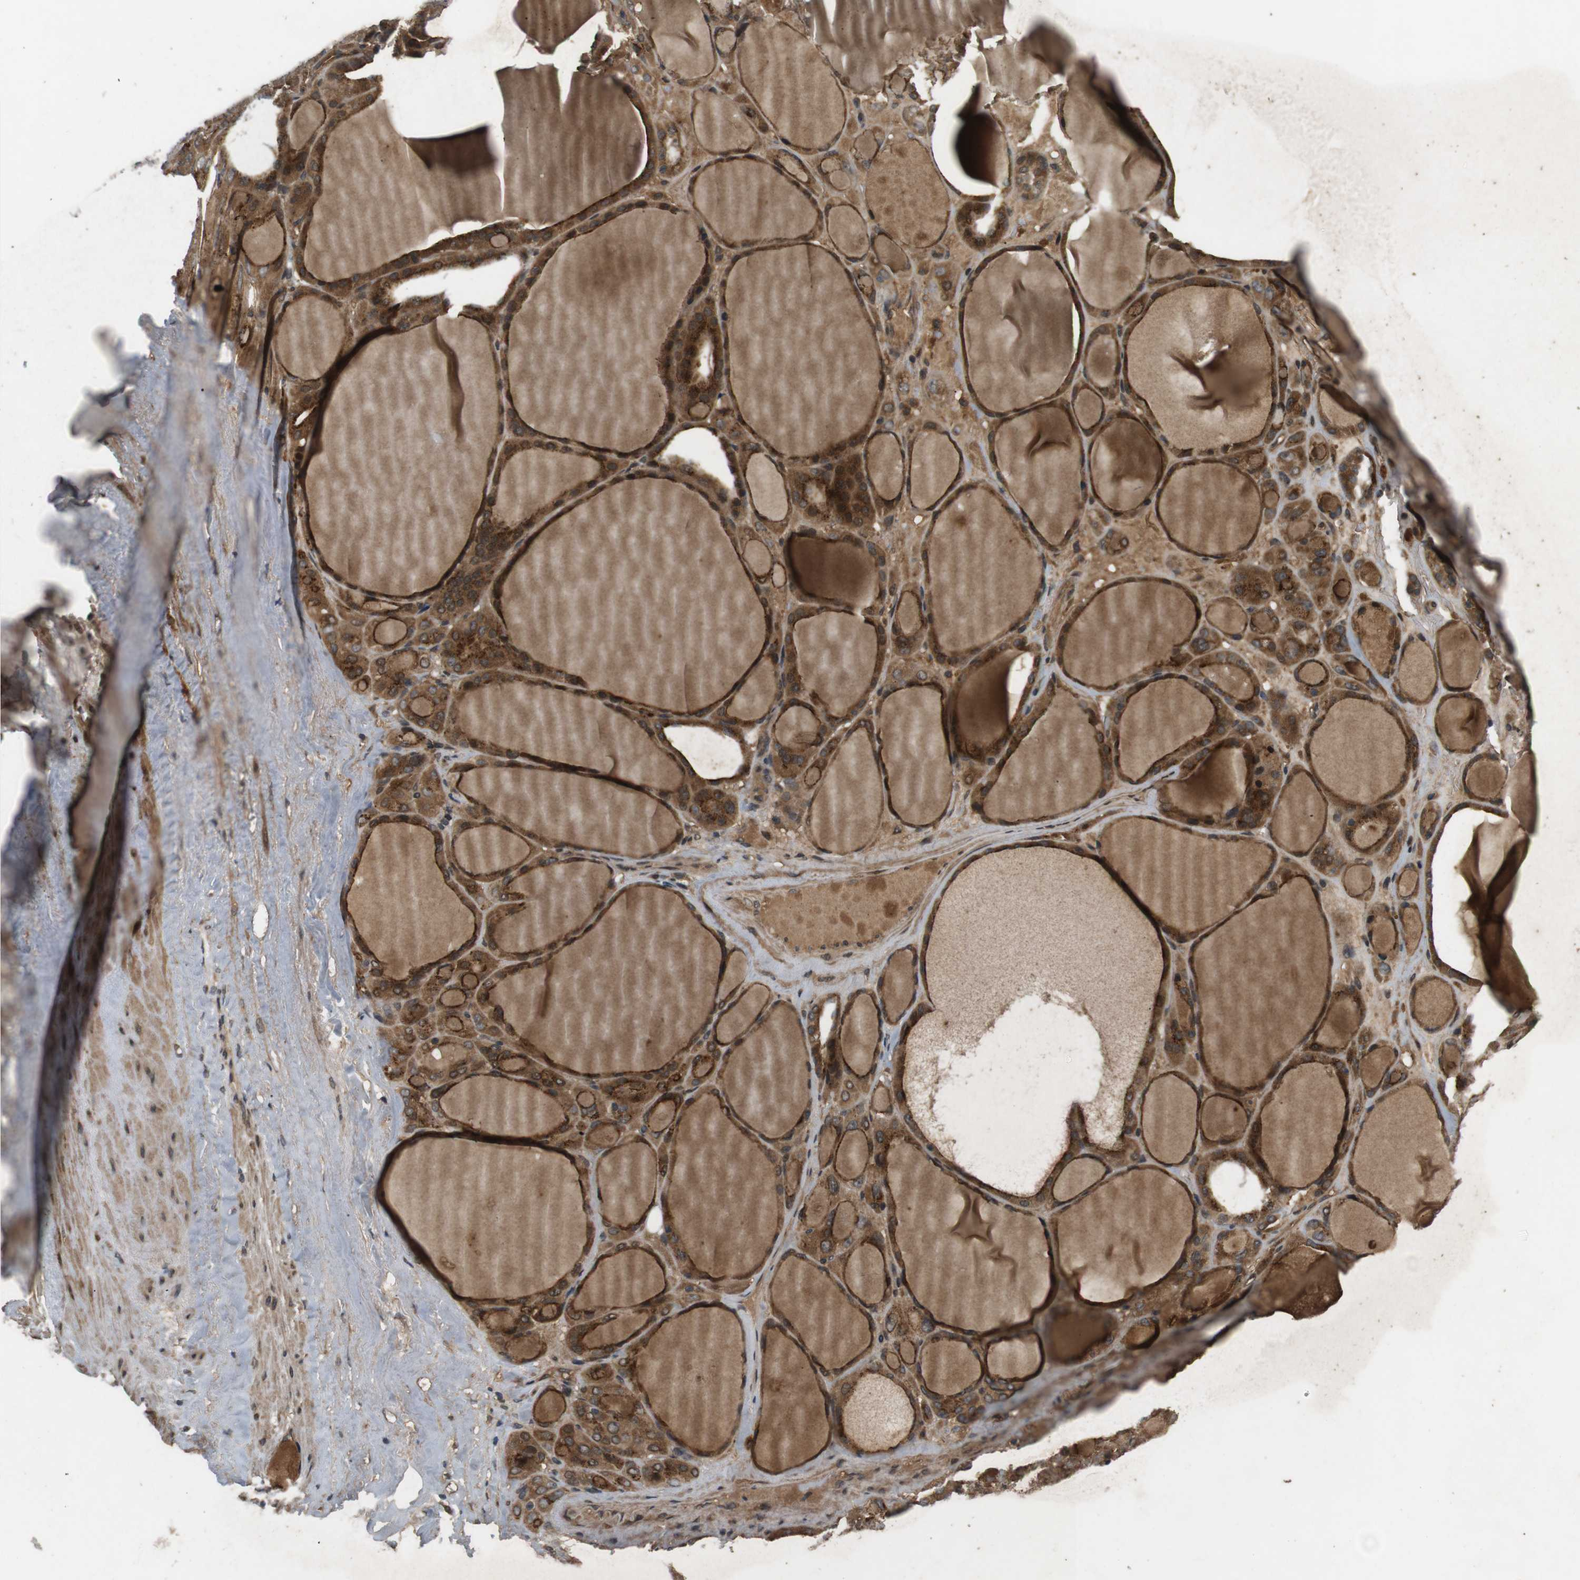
{"staining": {"intensity": "strong", "quantity": ">75%", "location": "cytoplasmic/membranous"}, "tissue": "thyroid gland", "cell_type": "Glandular cells", "image_type": "normal", "snomed": [{"axis": "morphology", "description": "Normal tissue, NOS"}, {"axis": "morphology", "description": "Carcinoma, NOS"}, {"axis": "topography", "description": "Thyroid gland"}], "caption": "Immunohistochemistry (IHC) image of benign thyroid gland: thyroid gland stained using immunohistochemistry displays high levels of strong protein expression localized specifically in the cytoplasmic/membranous of glandular cells, appearing as a cytoplasmic/membranous brown color.", "gene": "NFKBIE", "patient": {"sex": "female", "age": 86}}